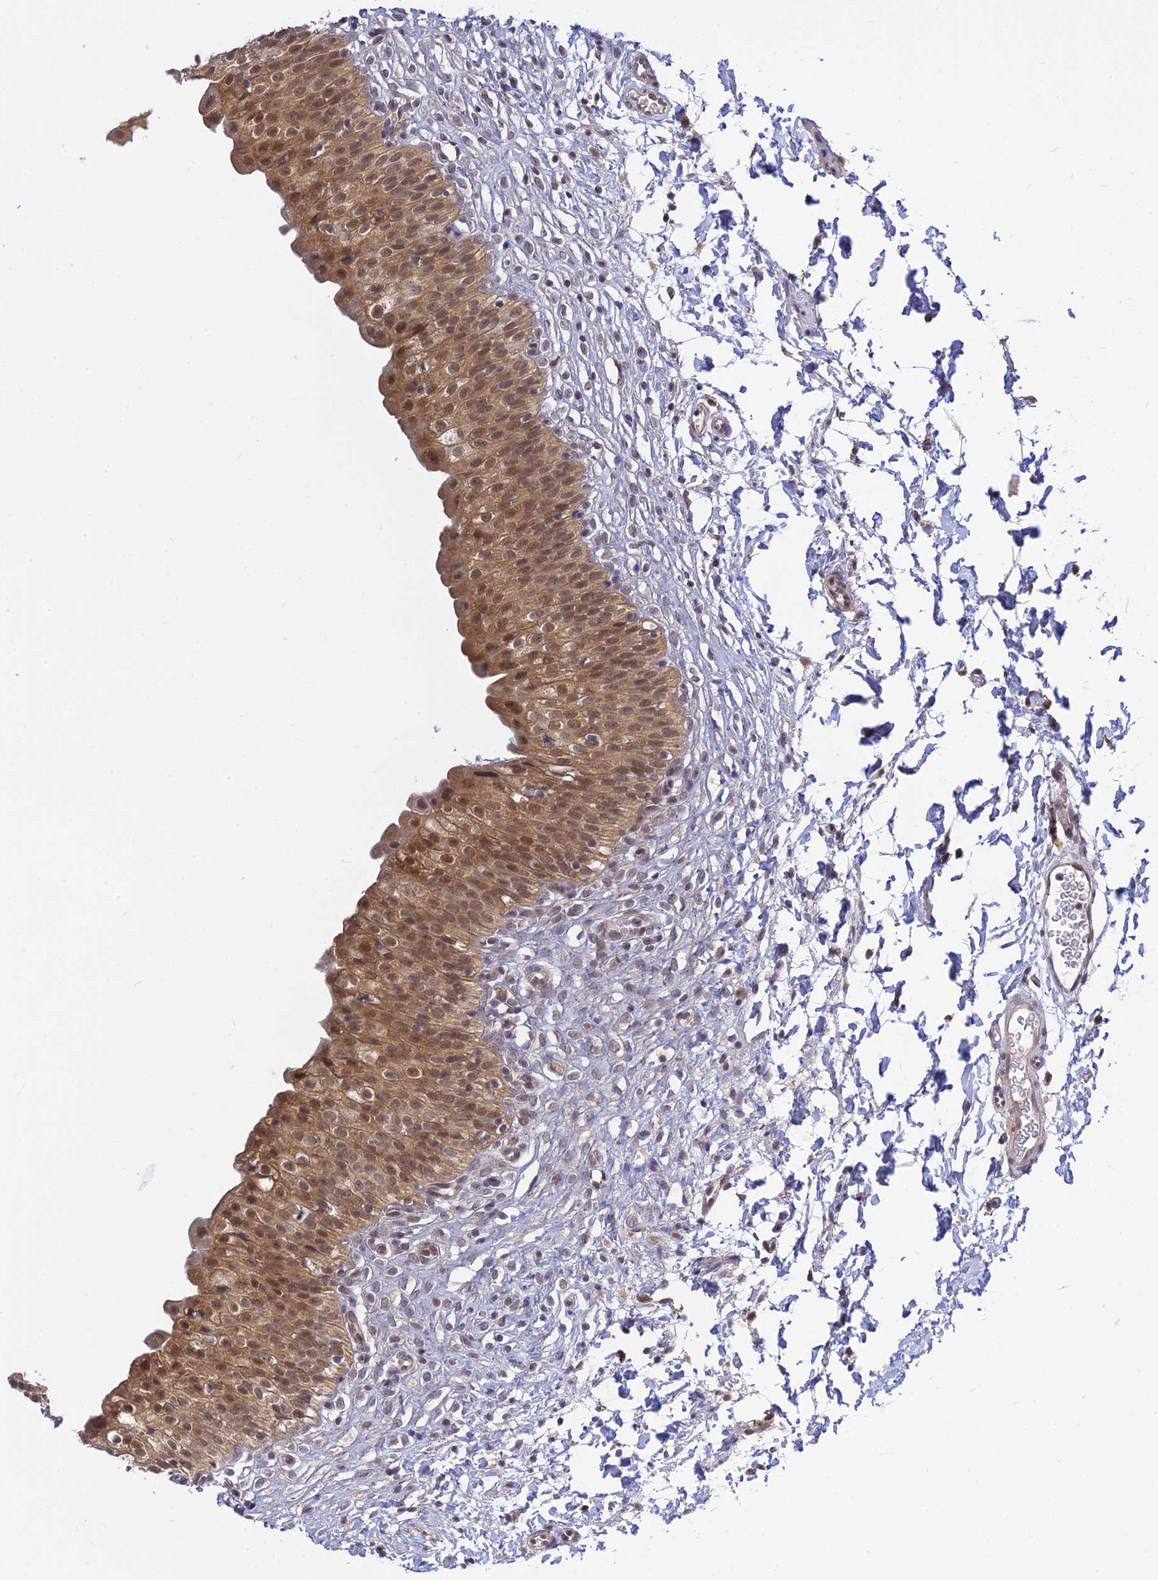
{"staining": {"intensity": "moderate", "quantity": ">75%", "location": "cytoplasmic/membranous,nuclear"}, "tissue": "urinary bladder", "cell_type": "Urothelial cells", "image_type": "normal", "snomed": [{"axis": "morphology", "description": "Normal tissue, NOS"}, {"axis": "topography", "description": "Urinary bladder"}], "caption": "The photomicrograph demonstrates staining of unremarkable urinary bladder, revealing moderate cytoplasmic/membranous,nuclear protein expression (brown color) within urothelial cells.", "gene": "SKIC8", "patient": {"sex": "male", "age": 55}}